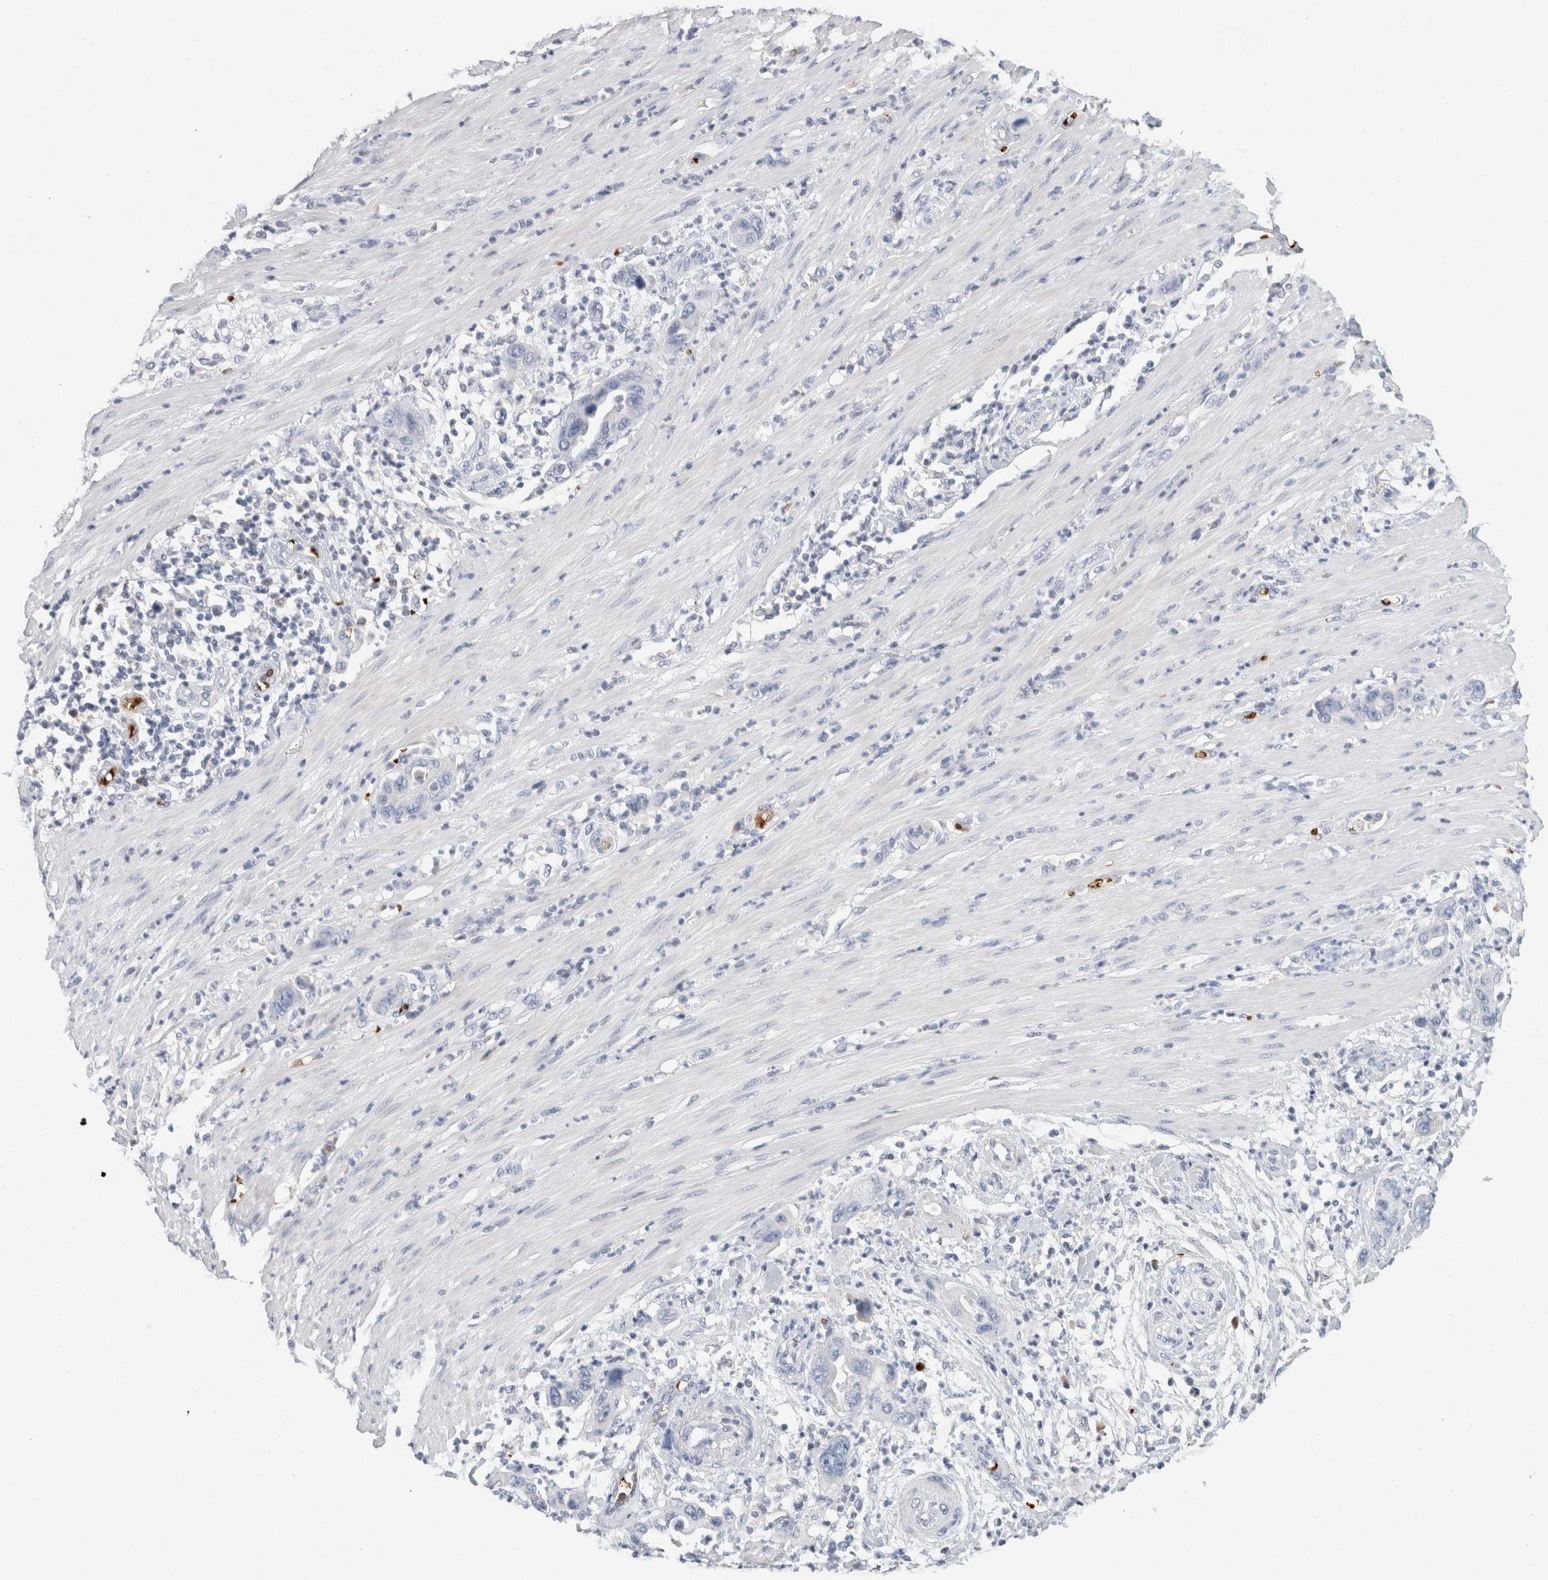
{"staining": {"intensity": "negative", "quantity": "none", "location": "none"}, "tissue": "pancreatic cancer", "cell_type": "Tumor cells", "image_type": "cancer", "snomed": [{"axis": "morphology", "description": "Adenocarcinoma, NOS"}, {"axis": "topography", "description": "Pancreas"}], "caption": "The image demonstrates no significant staining in tumor cells of pancreatic adenocarcinoma.", "gene": "CA1", "patient": {"sex": "female", "age": 71}}